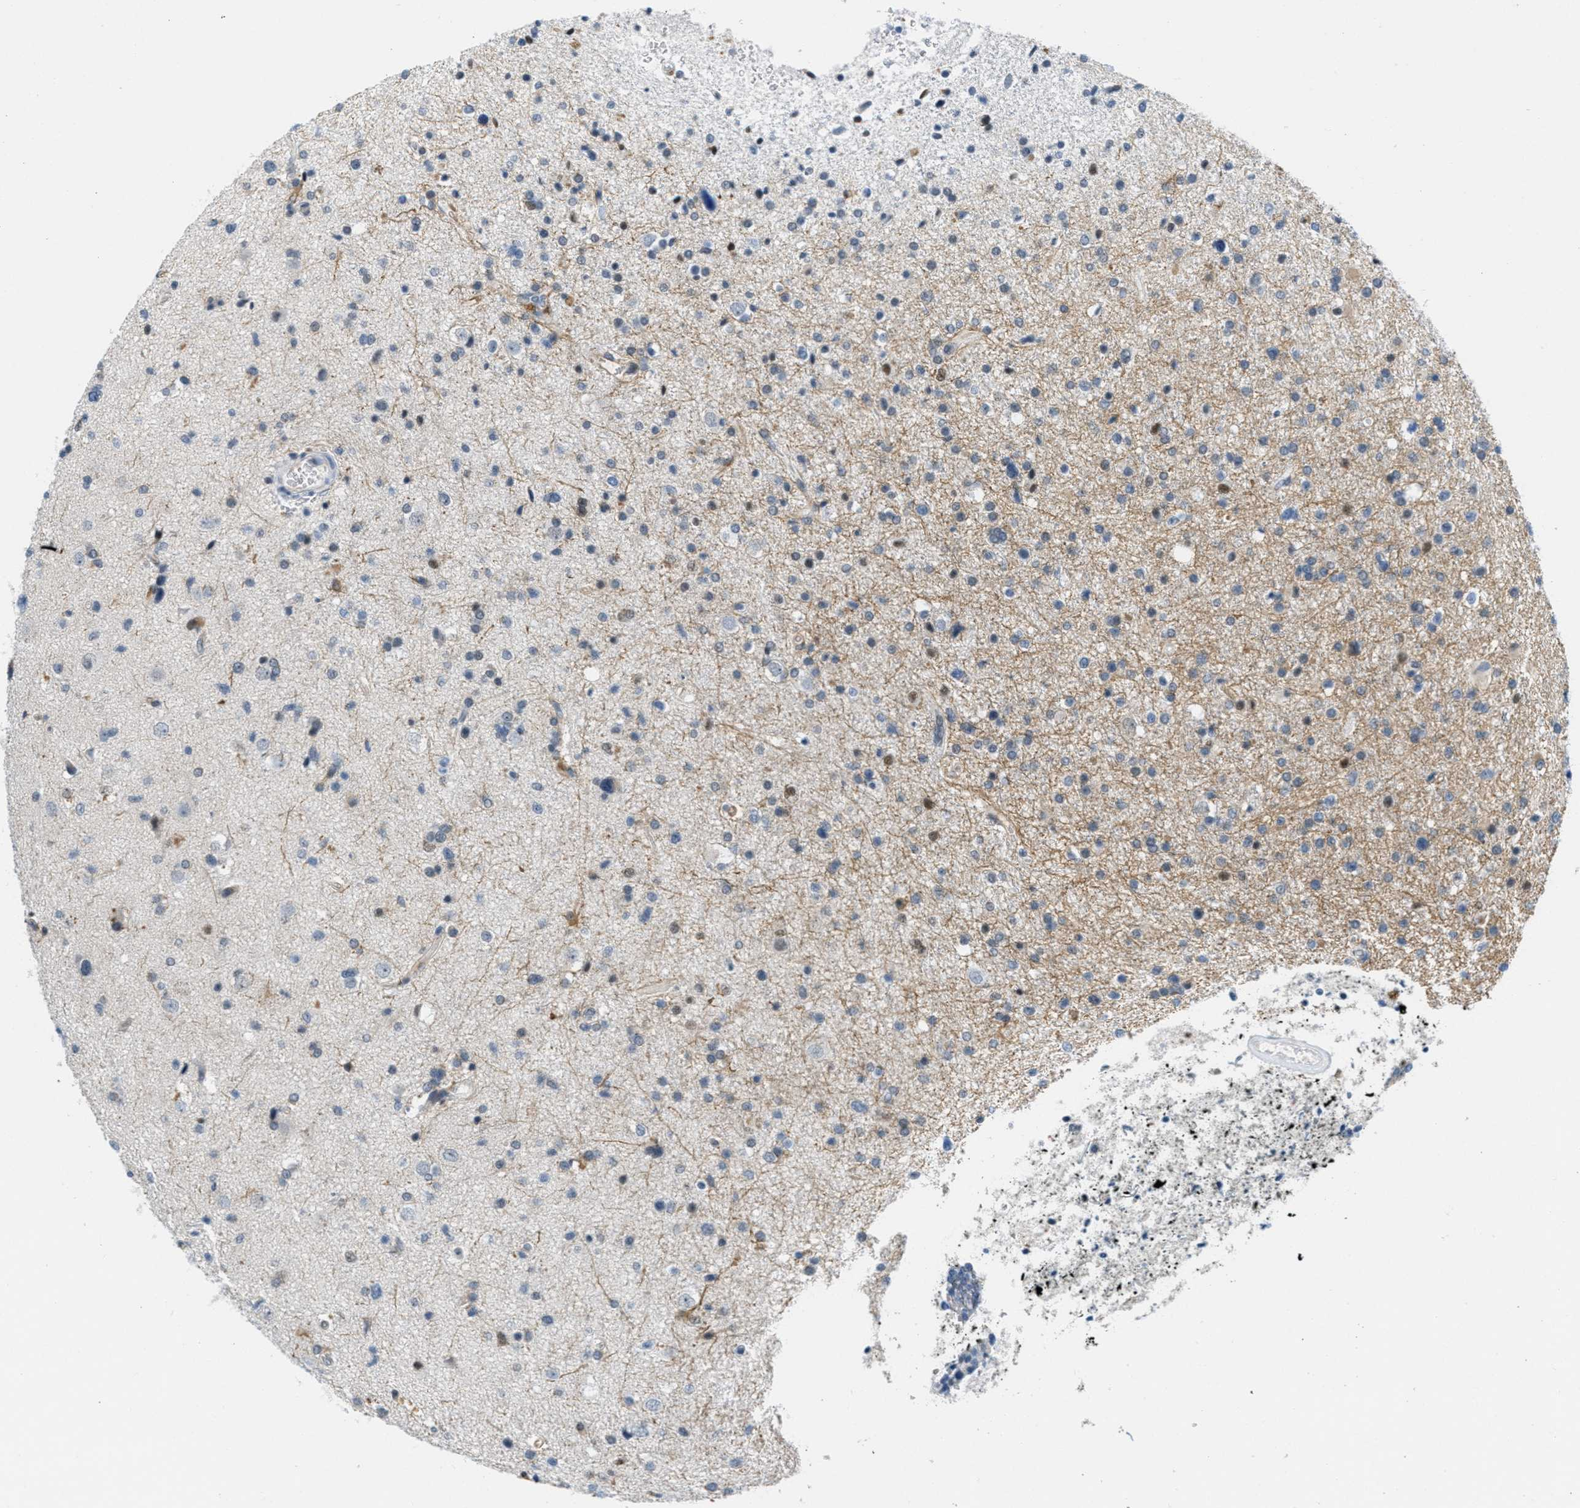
{"staining": {"intensity": "moderate", "quantity": "<25%", "location": "cytoplasmic/membranous,nuclear"}, "tissue": "glioma", "cell_type": "Tumor cells", "image_type": "cancer", "snomed": [{"axis": "morphology", "description": "Glioma, malignant, High grade"}, {"axis": "topography", "description": "Brain"}], "caption": "Tumor cells reveal moderate cytoplasmic/membranous and nuclear expression in about <25% of cells in malignant high-grade glioma. Using DAB (3,3'-diaminobenzidine) (brown) and hematoxylin (blue) stains, captured at high magnification using brightfield microscopy.", "gene": "HS3ST2", "patient": {"sex": "male", "age": 33}}